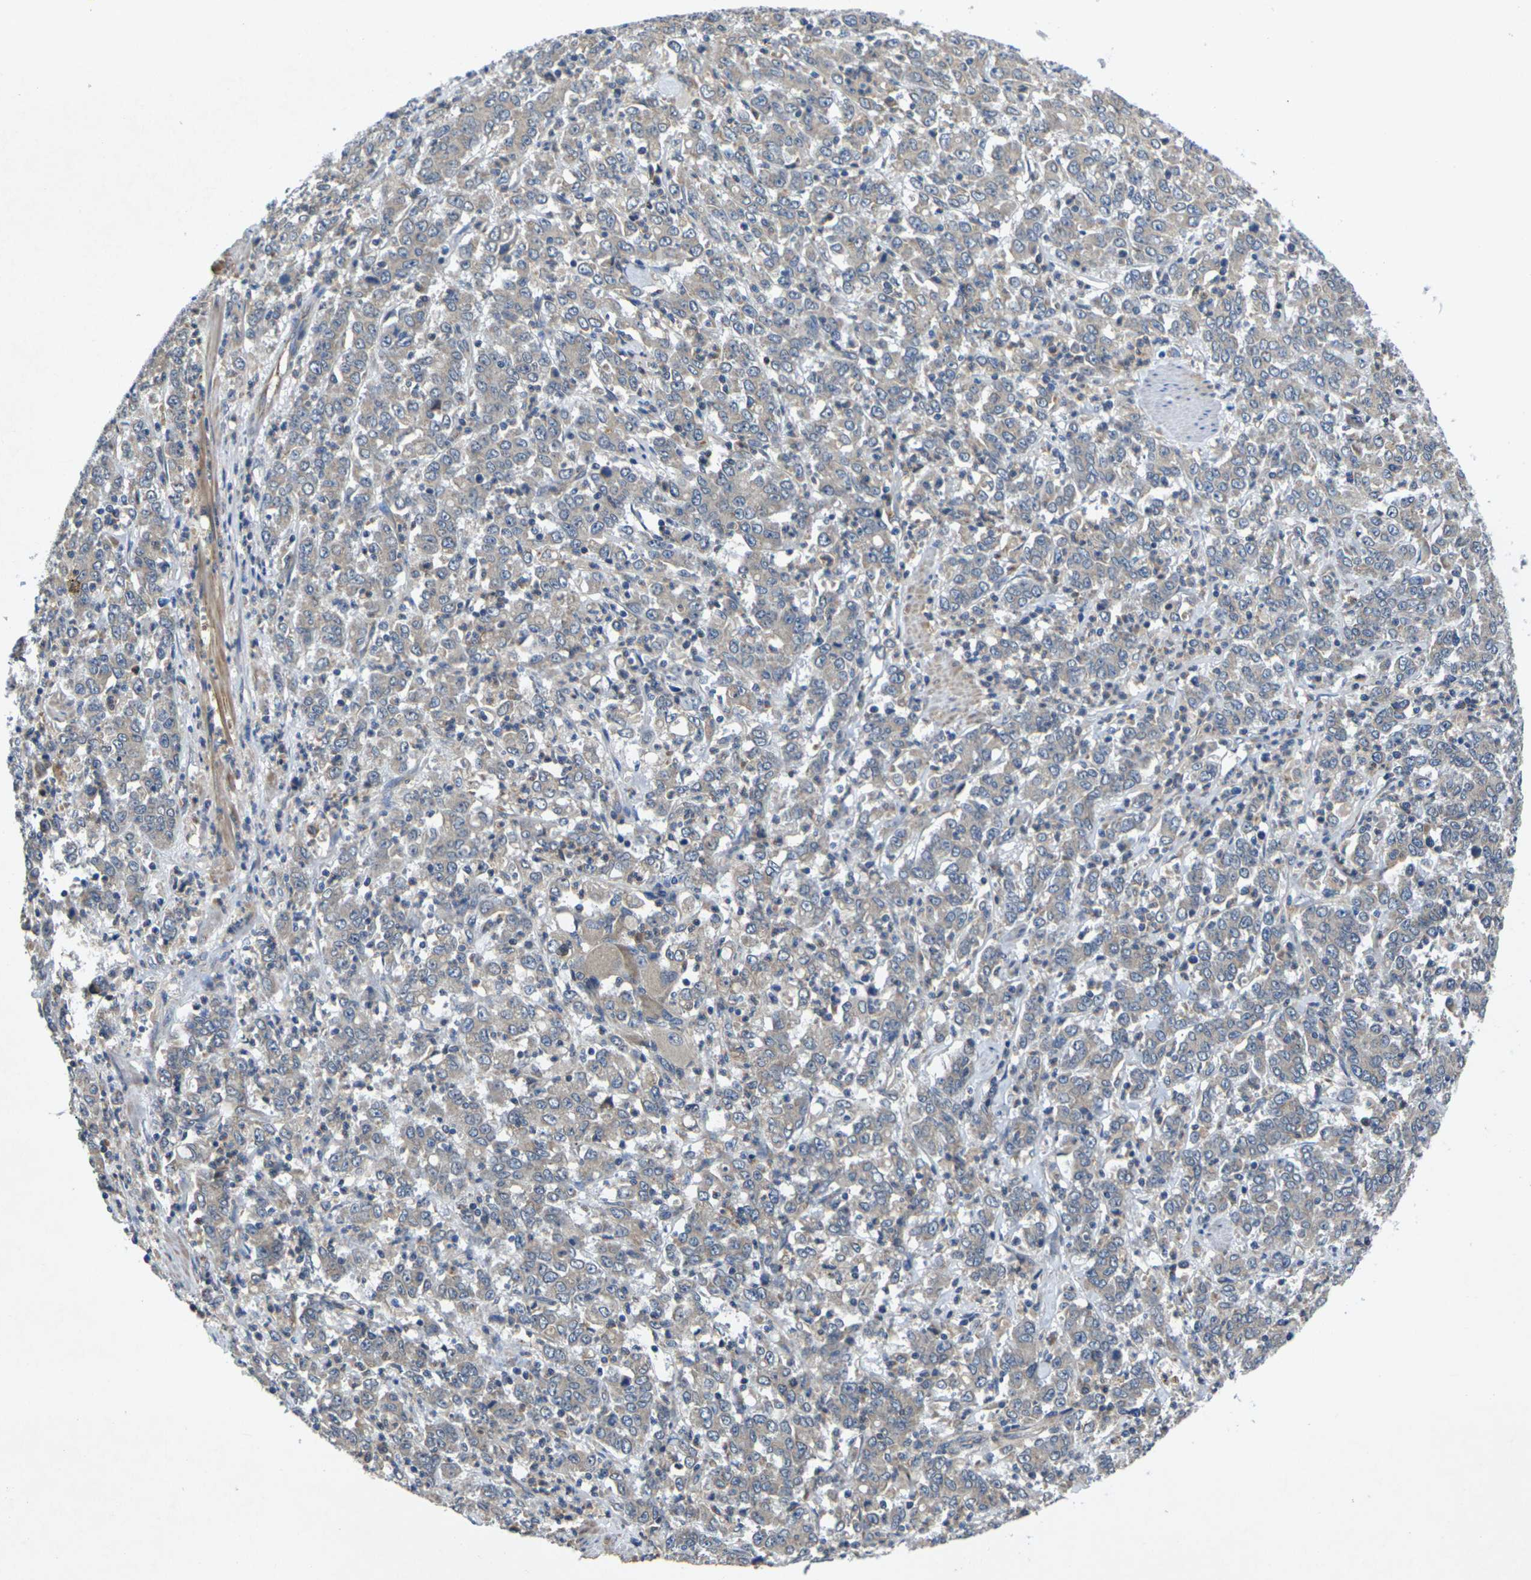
{"staining": {"intensity": "weak", "quantity": "<25%", "location": "cytoplasmic/membranous"}, "tissue": "stomach cancer", "cell_type": "Tumor cells", "image_type": "cancer", "snomed": [{"axis": "morphology", "description": "Adenocarcinoma, NOS"}, {"axis": "topography", "description": "Stomach, lower"}], "caption": "A photomicrograph of human adenocarcinoma (stomach) is negative for staining in tumor cells.", "gene": "KIF1B", "patient": {"sex": "female", "age": 71}}